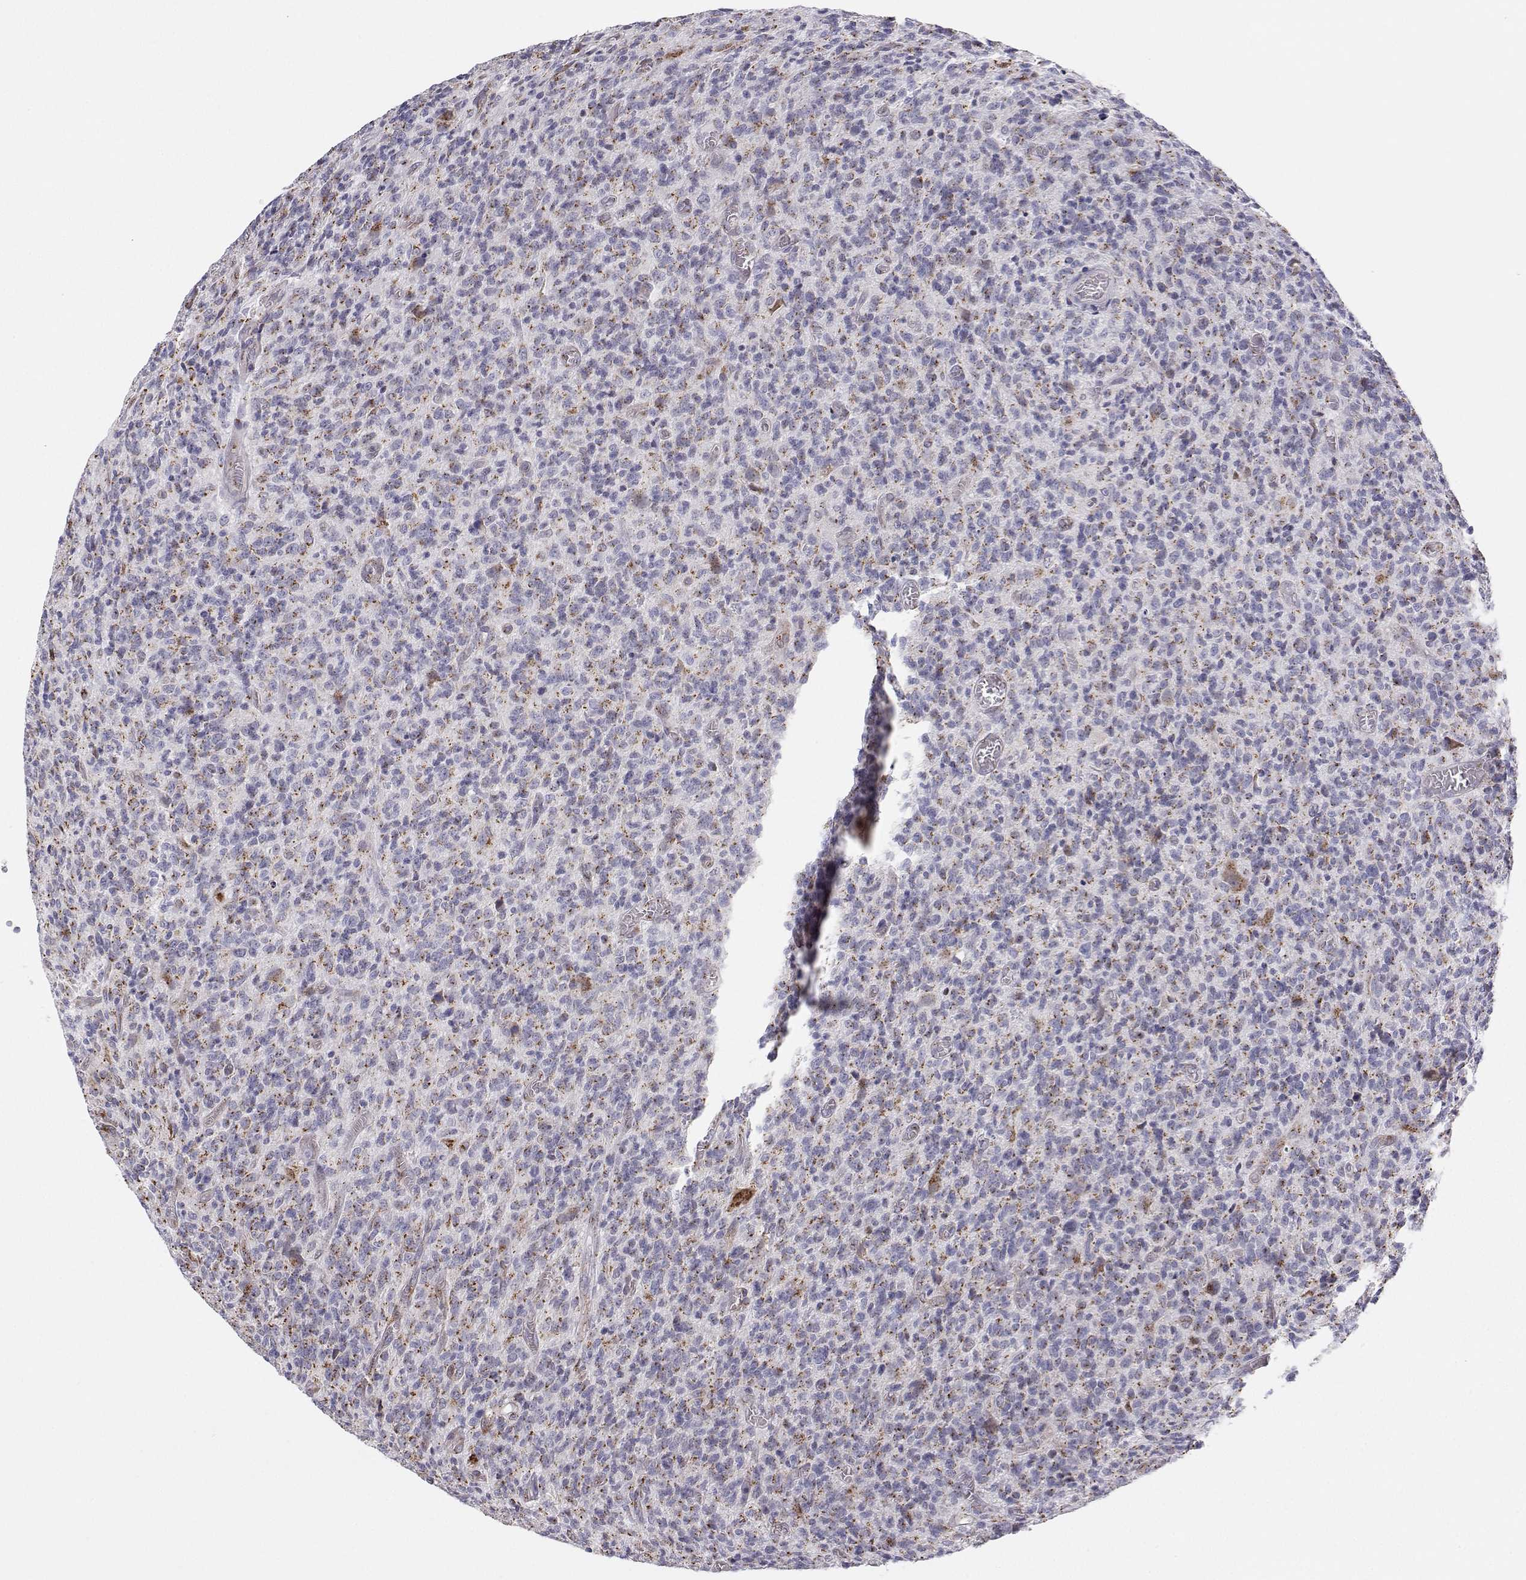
{"staining": {"intensity": "moderate", "quantity": "<25%", "location": "cytoplasmic/membranous"}, "tissue": "glioma", "cell_type": "Tumor cells", "image_type": "cancer", "snomed": [{"axis": "morphology", "description": "Glioma, malignant, High grade"}, {"axis": "topography", "description": "Brain"}], "caption": "Moderate cytoplasmic/membranous positivity is seen in about <25% of tumor cells in glioma. (DAB = brown stain, brightfield microscopy at high magnification).", "gene": "STARD13", "patient": {"sex": "male", "age": 76}}